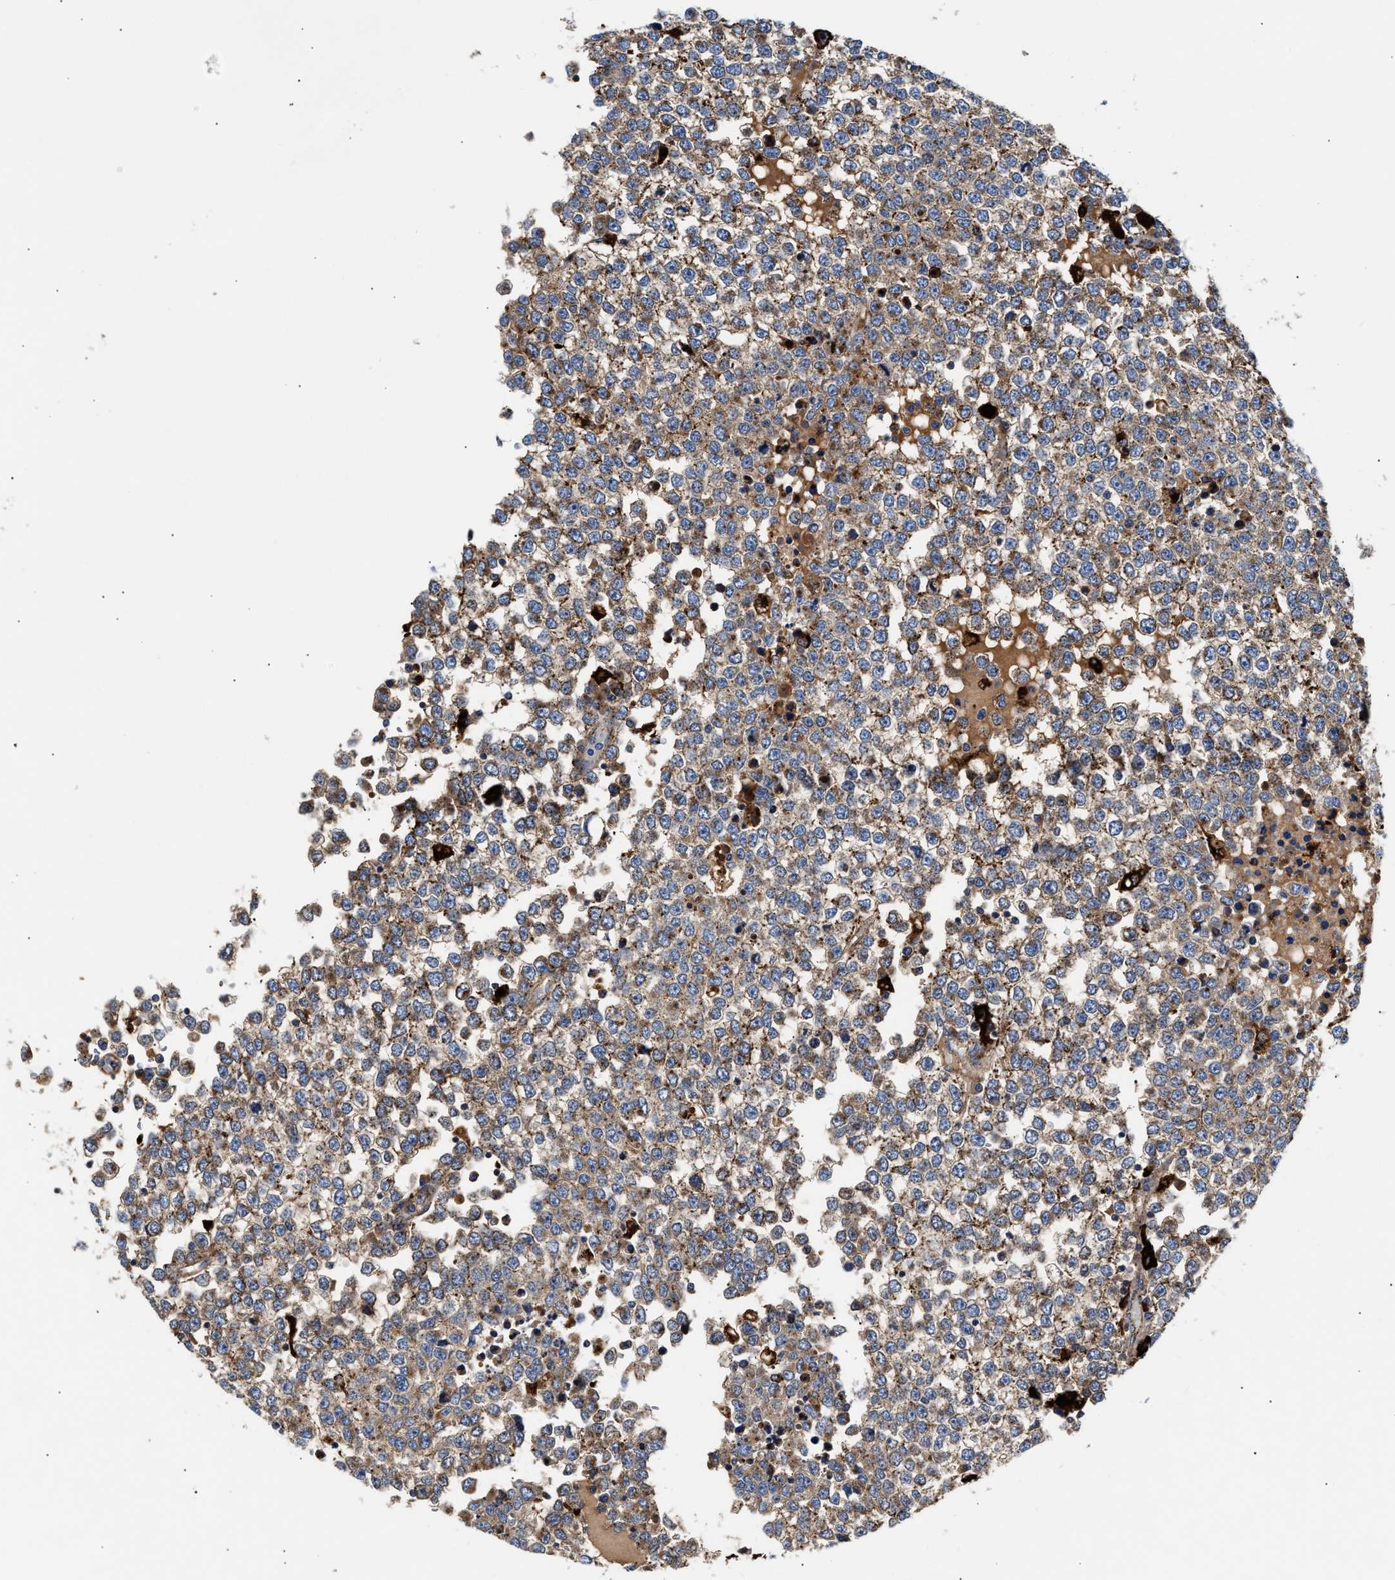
{"staining": {"intensity": "moderate", "quantity": ">75%", "location": "cytoplasmic/membranous"}, "tissue": "testis cancer", "cell_type": "Tumor cells", "image_type": "cancer", "snomed": [{"axis": "morphology", "description": "Seminoma, NOS"}, {"axis": "topography", "description": "Testis"}], "caption": "Approximately >75% of tumor cells in human seminoma (testis) reveal moderate cytoplasmic/membranous protein positivity as visualized by brown immunohistochemical staining.", "gene": "CCDC146", "patient": {"sex": "male", "age": 65}}